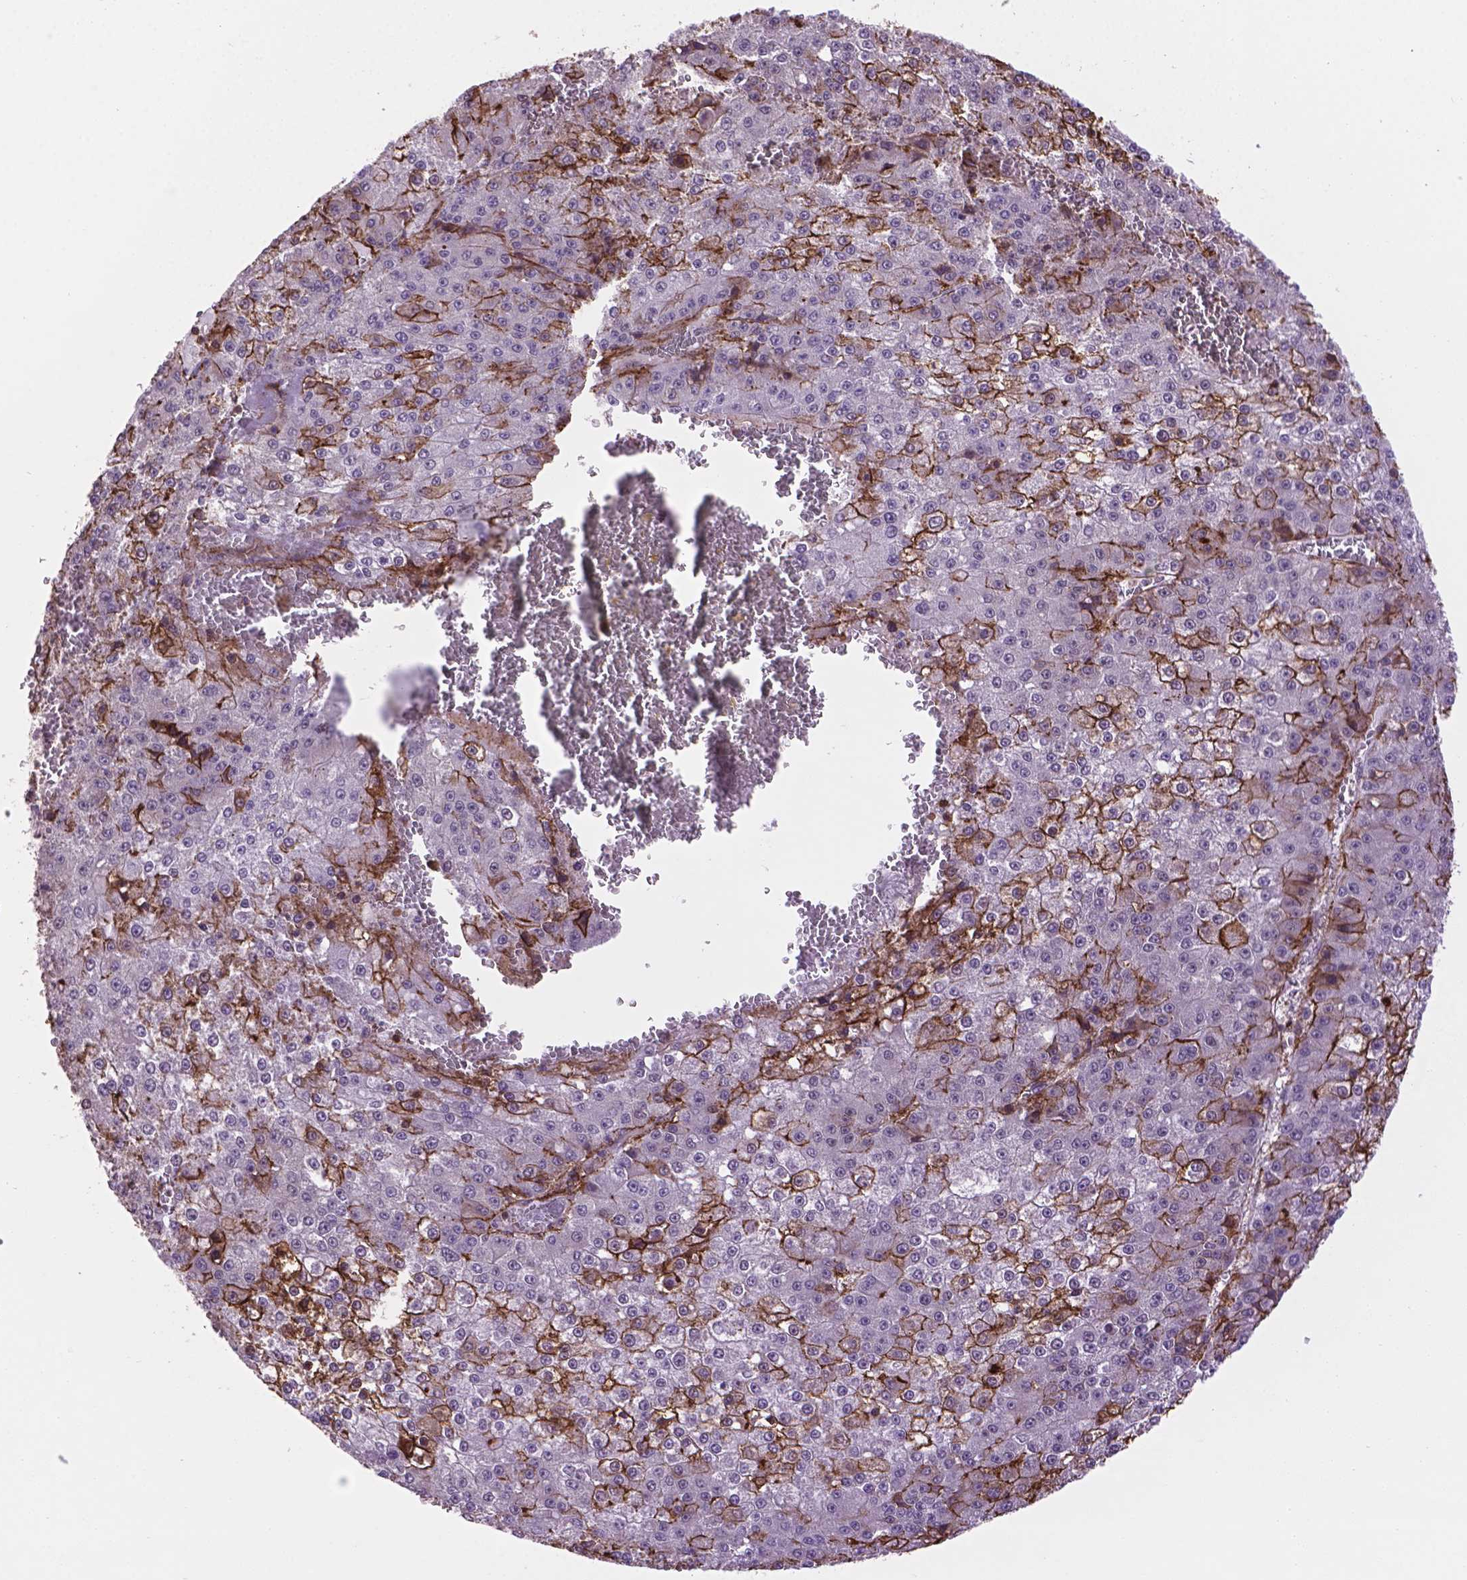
{"staining": {"intensity": "moderate", "quantity": "<25%", "location": "cytoplasmic/membranous"}, "tissue": "liver cancer", "cell_type": "Tumor cells", "image_type": "cancer", "snomed": [{"axis": "morphology", "description": "Carcinoma, Hepatocellular, NOS"}, {"axis": "topography", "description": "Liver"}], "caption": "Protein expression analysis of human liver cancer reveals moderate cytoplasmic/membranous expression in about <25% of tumor cells. The staining was performed using DAB, with brown indicating positive protein expression. Nuclei are stained blue with hematoxylin.", "gene": "ACAD10", "patient": {"sex": "female", "age": 73}}